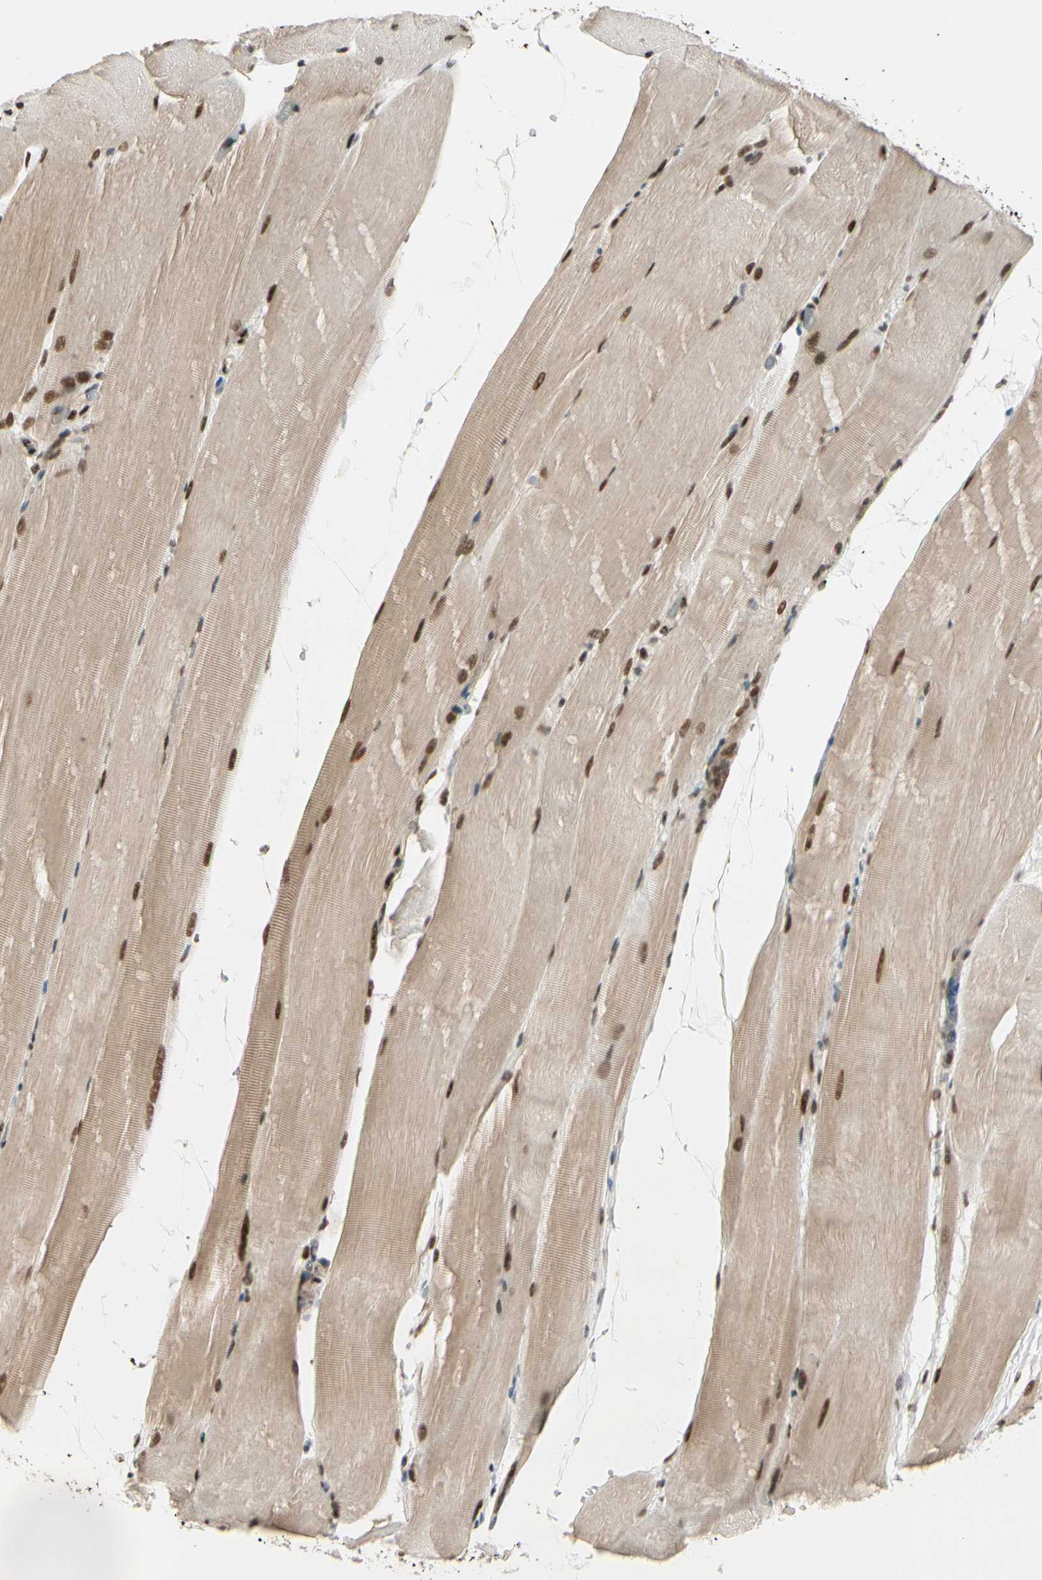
{"staining": {"intensity": "moderate", "quantity": "25%-75%", "location": "cytoplasmic/membranous,nuclear"}, "tissue": "skeletal muscle", "cell_type": "Myocytes", "image_type": "normal", "snomed": [{"axis": "morphology", "description": "Normal tissue, NOS"}, {"axis": "topography", "description": "Skeletal muscle"}, {"axis": "topography", "description": "Parathyroid gland"}], "caption": "Benign skeletal muscle was stained to show a protein in brown. There is medium levels of moderate cytoplasmic/membranous,nuclear staining in approximately 25%-75% of myocytes. The protein of interest is stained brown, and the nuclei are stained in blue (DAB IHC with brightfield microscopy, high magnification).", "gene": "CHAMP1", "patient": {"sex": "female", "age": 37}}